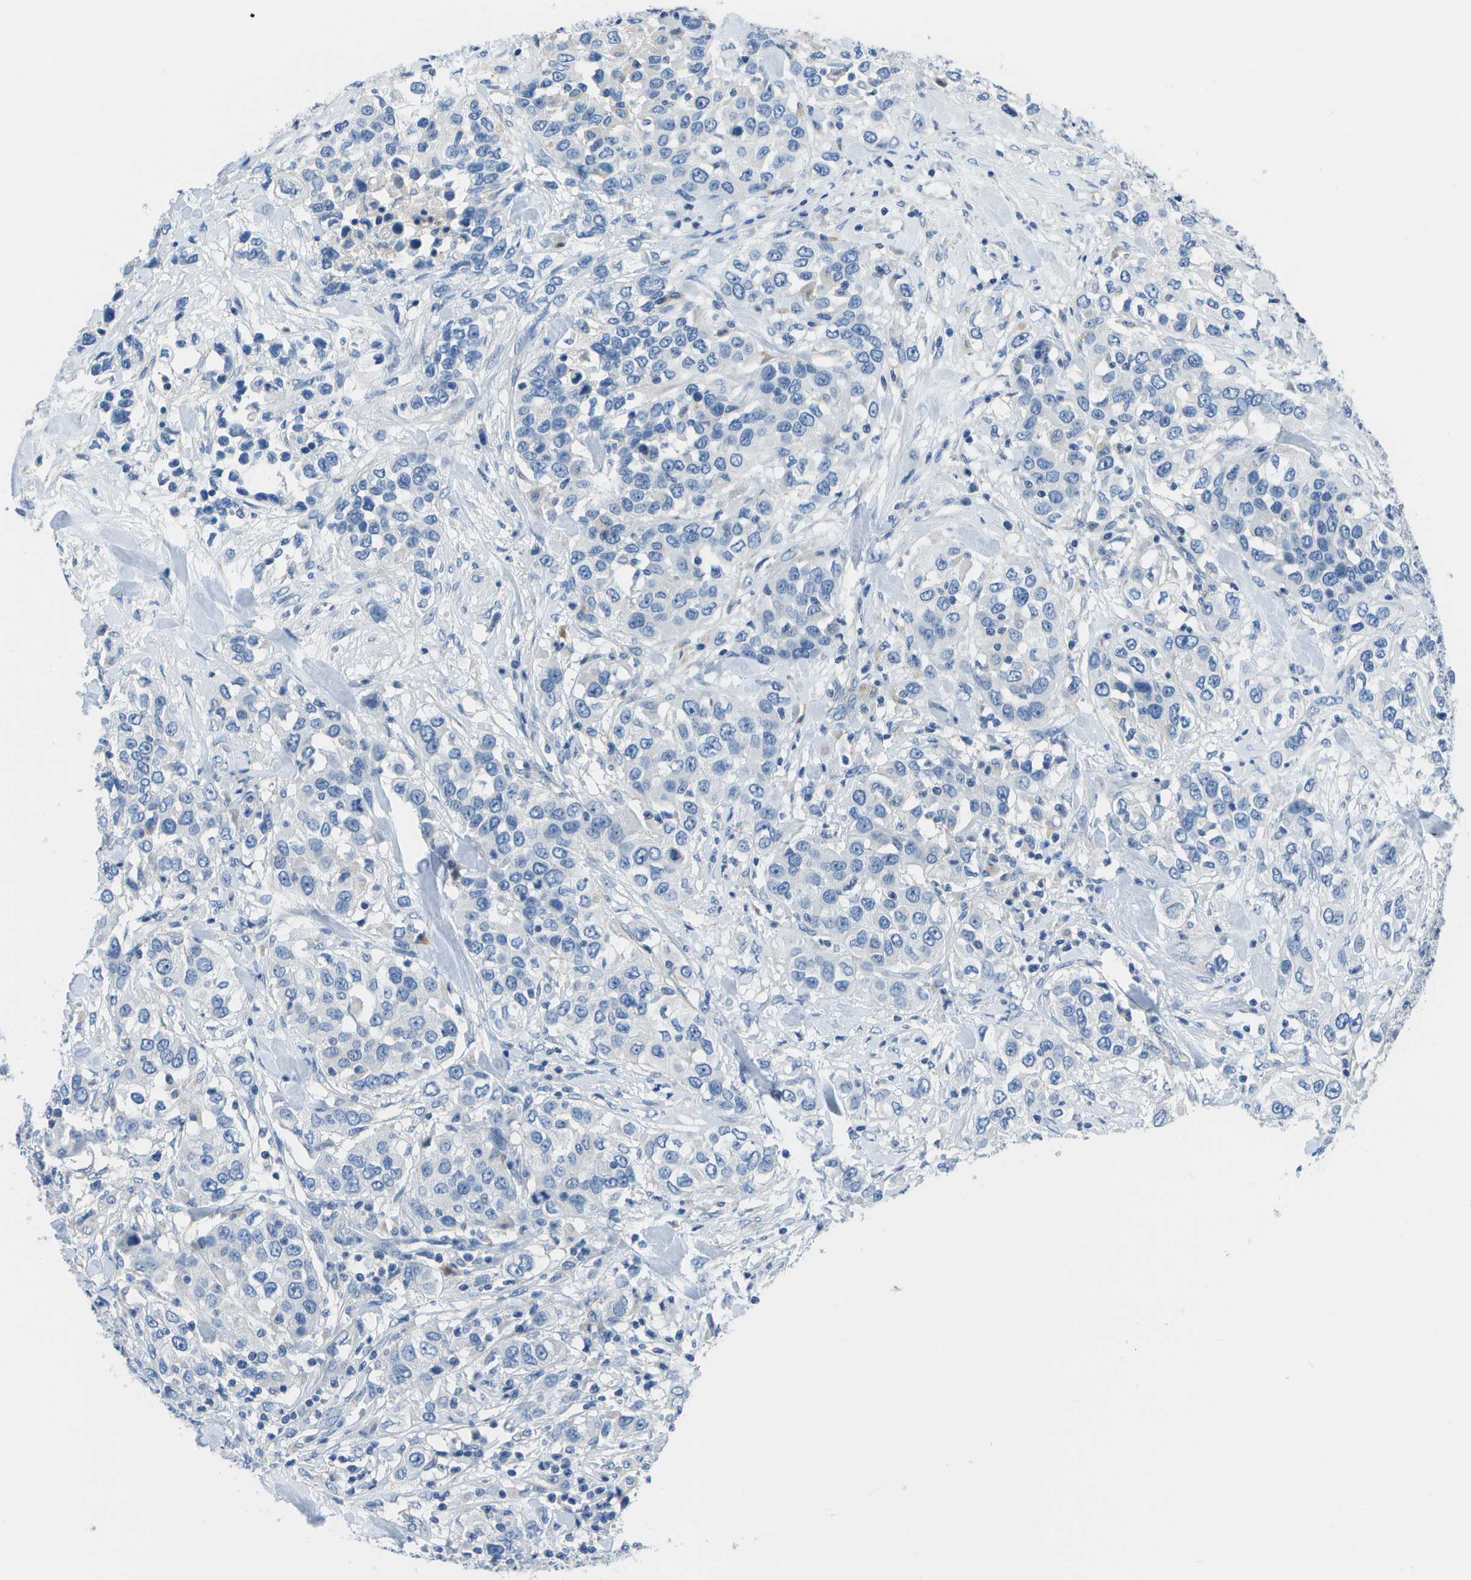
{"staining": {"intensity": "negative", "quantity": "none", "location": "none"}, "tissue": "urothelial cancer", "cell_type": "Tumor cells", "image_type": "cancer", "snomed": [{"axis": "morphology", "description": "Urothelial carcinoma, High grade"}, {"axis": "topography", "description": "Urinary bladder"}], "caption": "DAB (3,3'-diaminobenzidine) immunohistochemical staining of human urothelial cancer demonstrates no significant staining in tumor cells.", "gene": "DCT", "patient": {"sex": "female", "age": 80}}